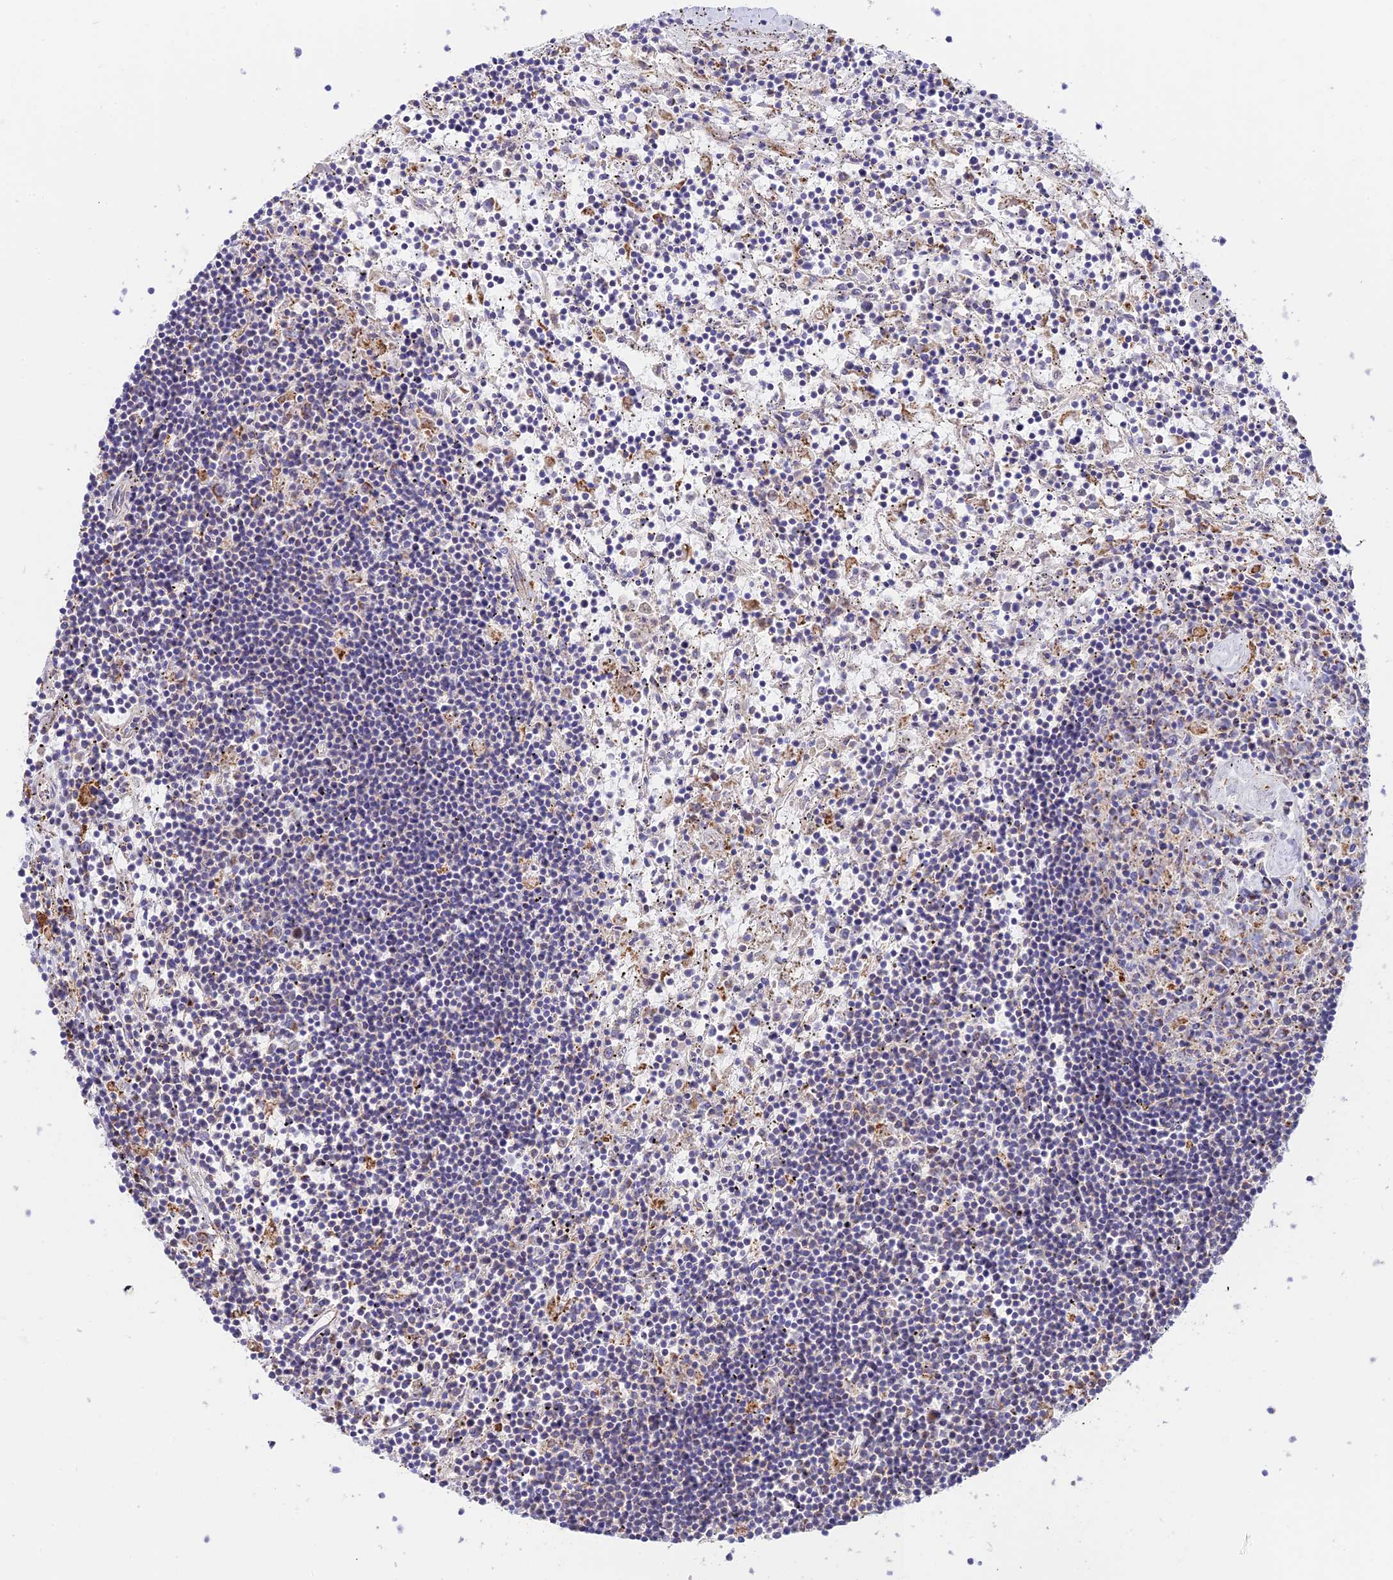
{"staining": {"intensity": "negative", "quantity": "none", "location": "none"}, "tissue": "lymphoma", "cell_type": "Tumor cells", "image_type": "cancer", "snomed": [{"axis": "morphology", "description": "Malignant lymphoma, non-Hodgkin's type, Low grade"}, {"axis": "topography", "description": "Spleen"}], "caption": "Immunohistochemistry photomicrograph of neoplastic tissue: human lymphoma stained with DAB (3,3'-diaminobenzidine) displays no significant protein positivity in tumor cells.", "gene": "VPS13C", "patient": {"sex": "male", "age": 76}}